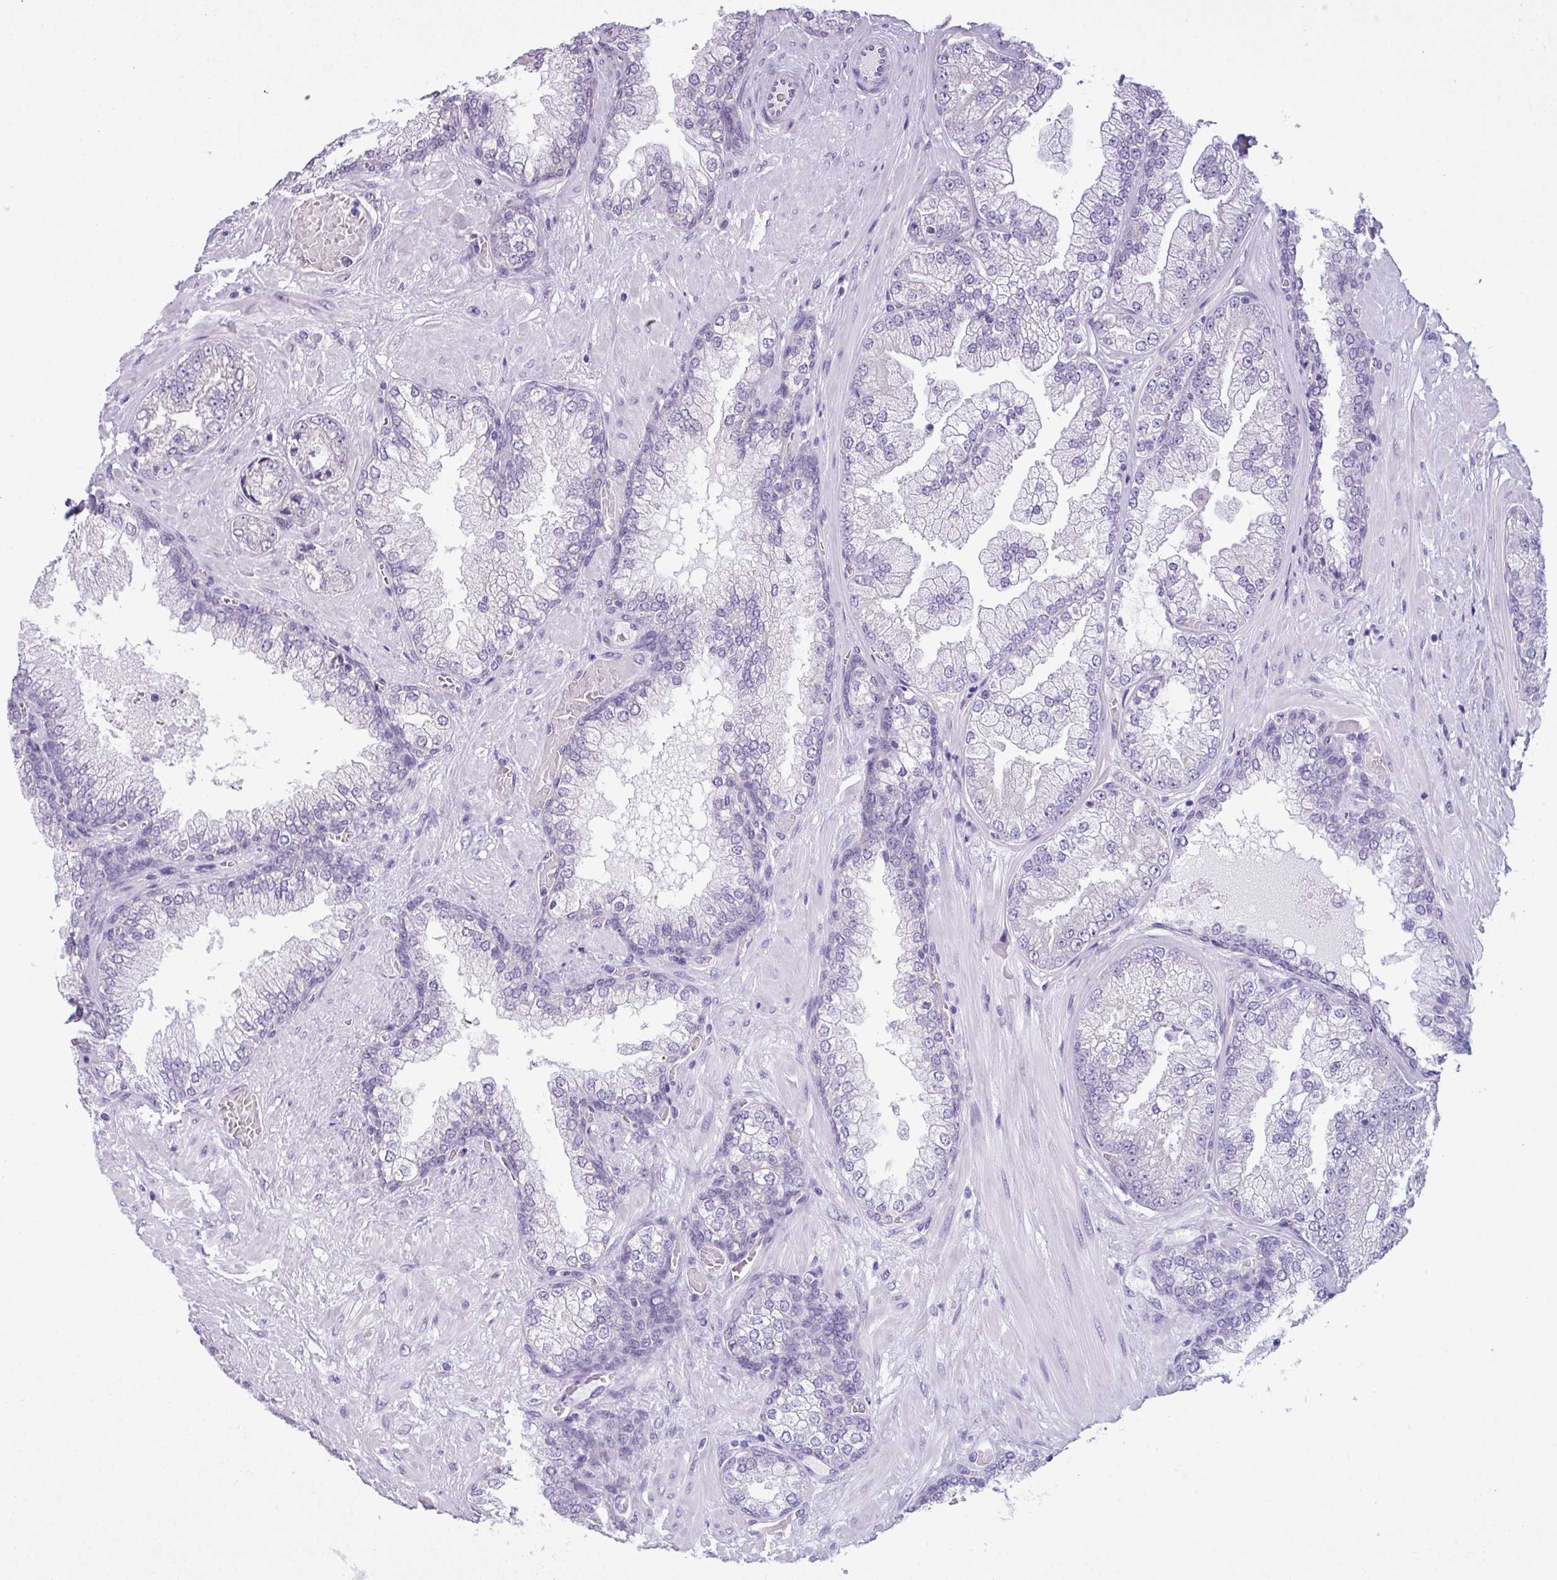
{"staining": {"intensity": "negative", "quantity": "none", "location": "none"}, "tissue": "prostate cancer", "cell_type": "Tumor cells", "image_type": "cancer", "snomed": [{"axis": "morphology", "description": "Adenocarcinoma, Low grade"}, {"axis": "topography", "description": "Prostate"}], "caption": "This is a micrograph of immunohistochemistry (IHC) staining of adenocarcinoma (low-grade) (prostate), which shows no expression in tumor cells.", "gene": "C20orf27", "patient": {"sex": "male", "age": 57}}